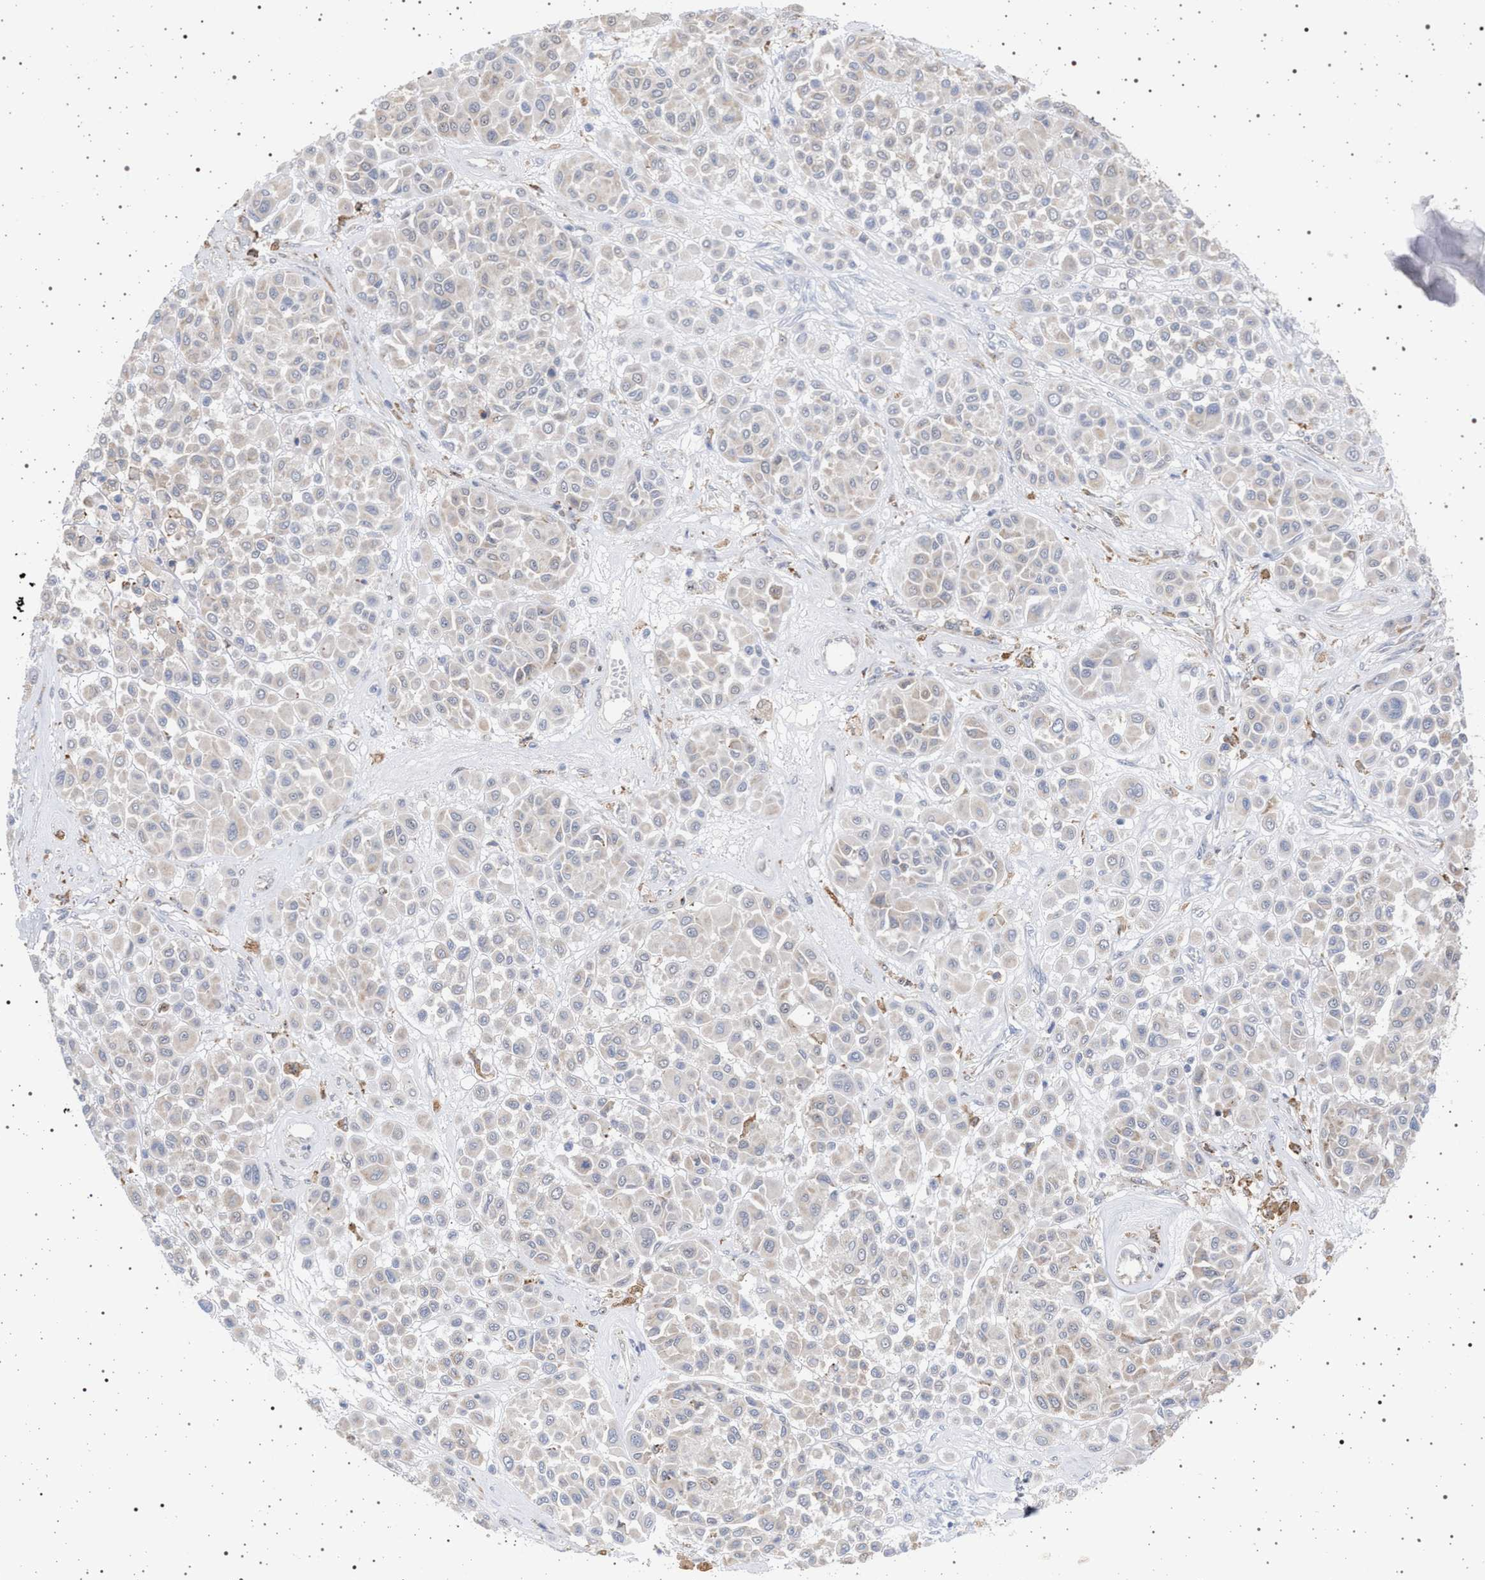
{"staining": {"intensity": "negative", "quantity": "none", "location": "none"}, "tissue": "melanoma", "cell_type": "Tumor cells", "image_type": "cancer", "snomed": [{"axis": "morphology", "description": "Malignant melanoma, Metastatic site"}, {"axis": "topography", "description": "Soft tissue"}], "caption": "An IHC image of malignant melanoma (metastatic site) is shown. There is no staining in tumor cells of malignant melanoma (metastatic site).", "gene": "ELAC2", "patient": {"sex": "male", "age": 41}}